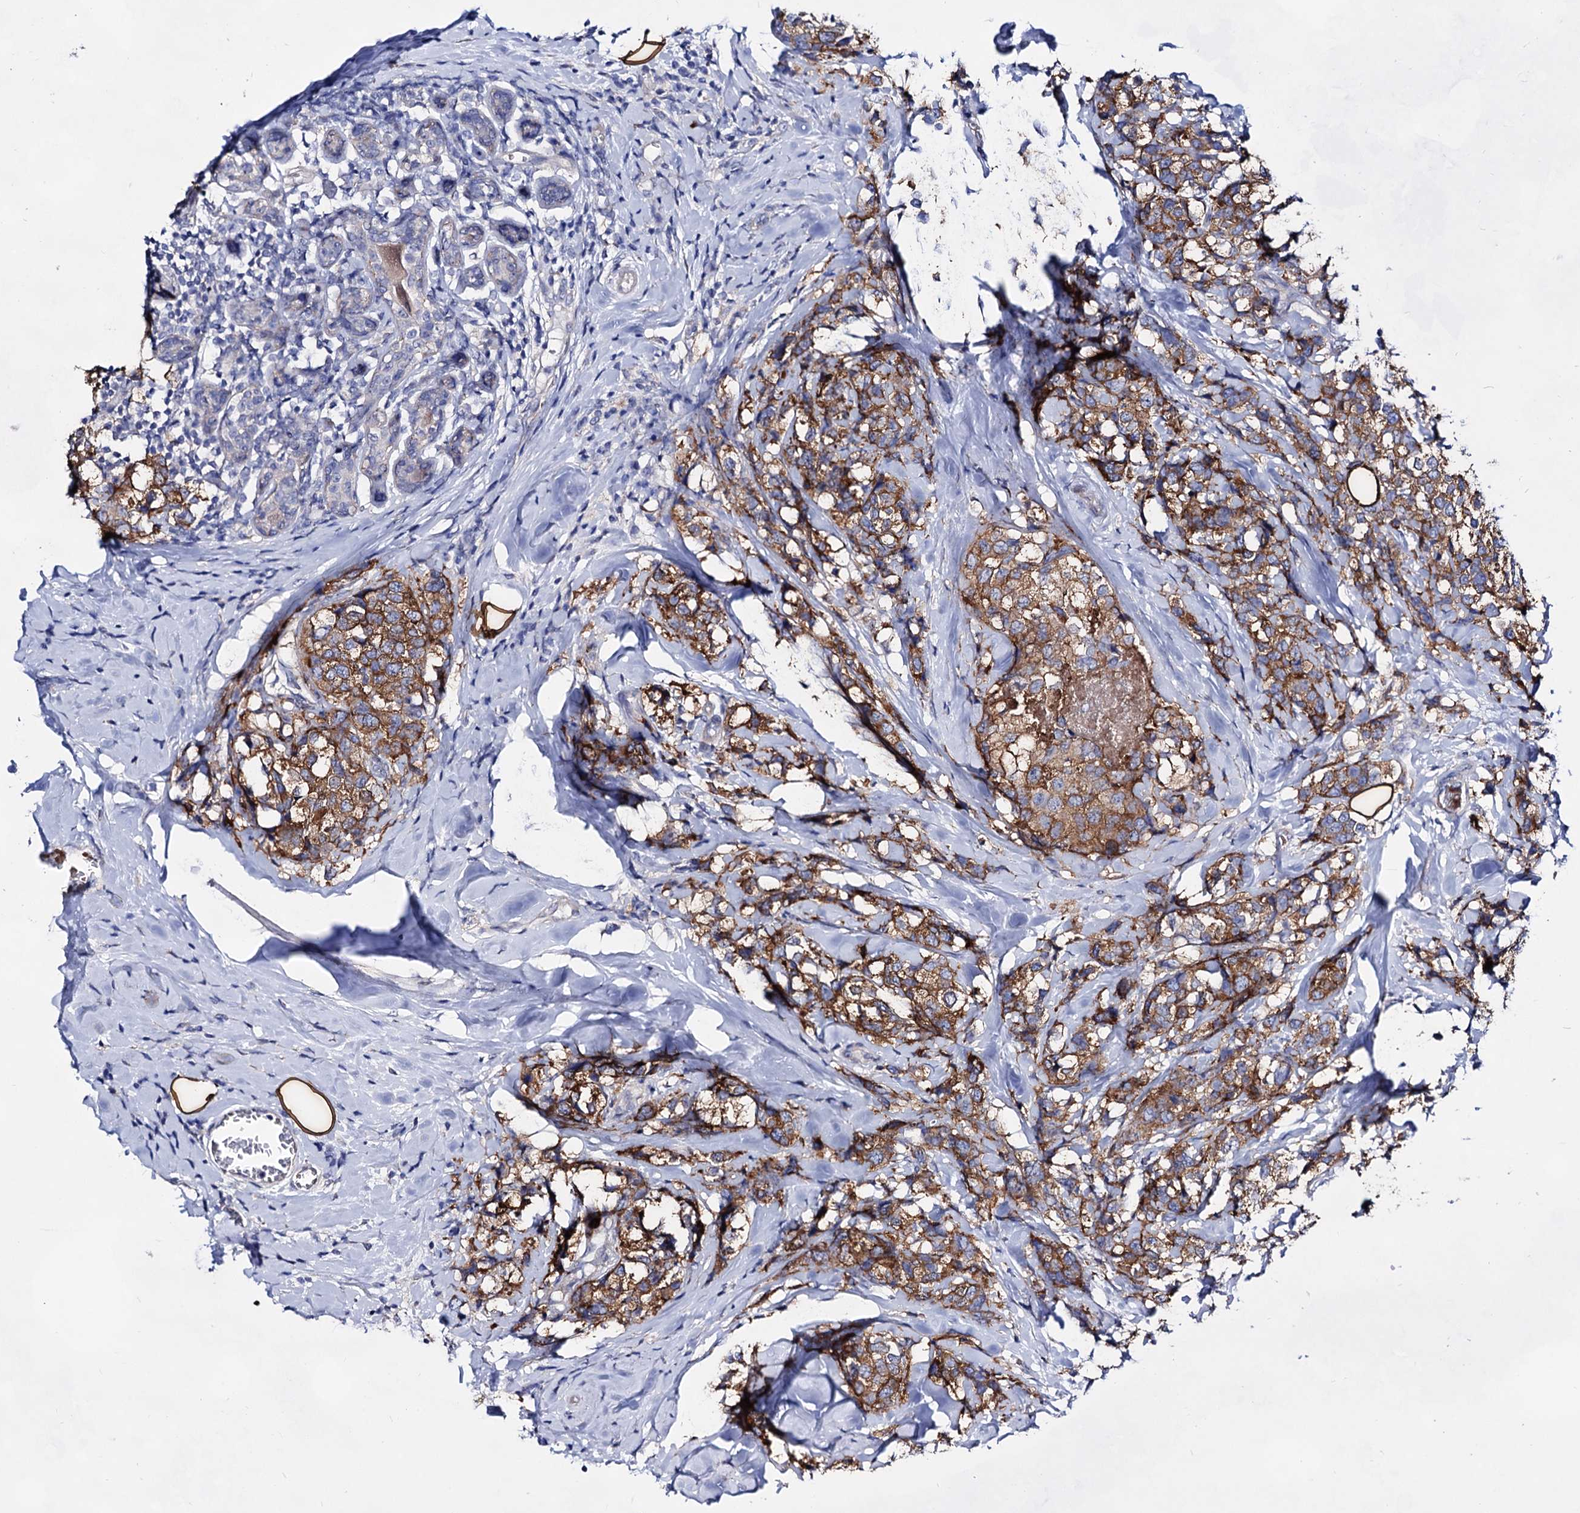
{"staining": {"intensity": "moderate", "quantity": ">75%", "location": "cytoplasmic/membranous"}, "tissue": "breast cancer", "cell_type": "Tumor cells", "image_type": "cancer", "snomed": [{"axis": "morphology", "description": "Lobular carcinoma"}, {"axis": "topography", "description": "Breast"}], "caption": "Moderate cytoplasmic/membranous expression for a protein is identified in approximately >75% of tumor cells of breast cancer using IHC.", "gene": "PLIN1", "patient": {"sex": "female", "age": 59}}